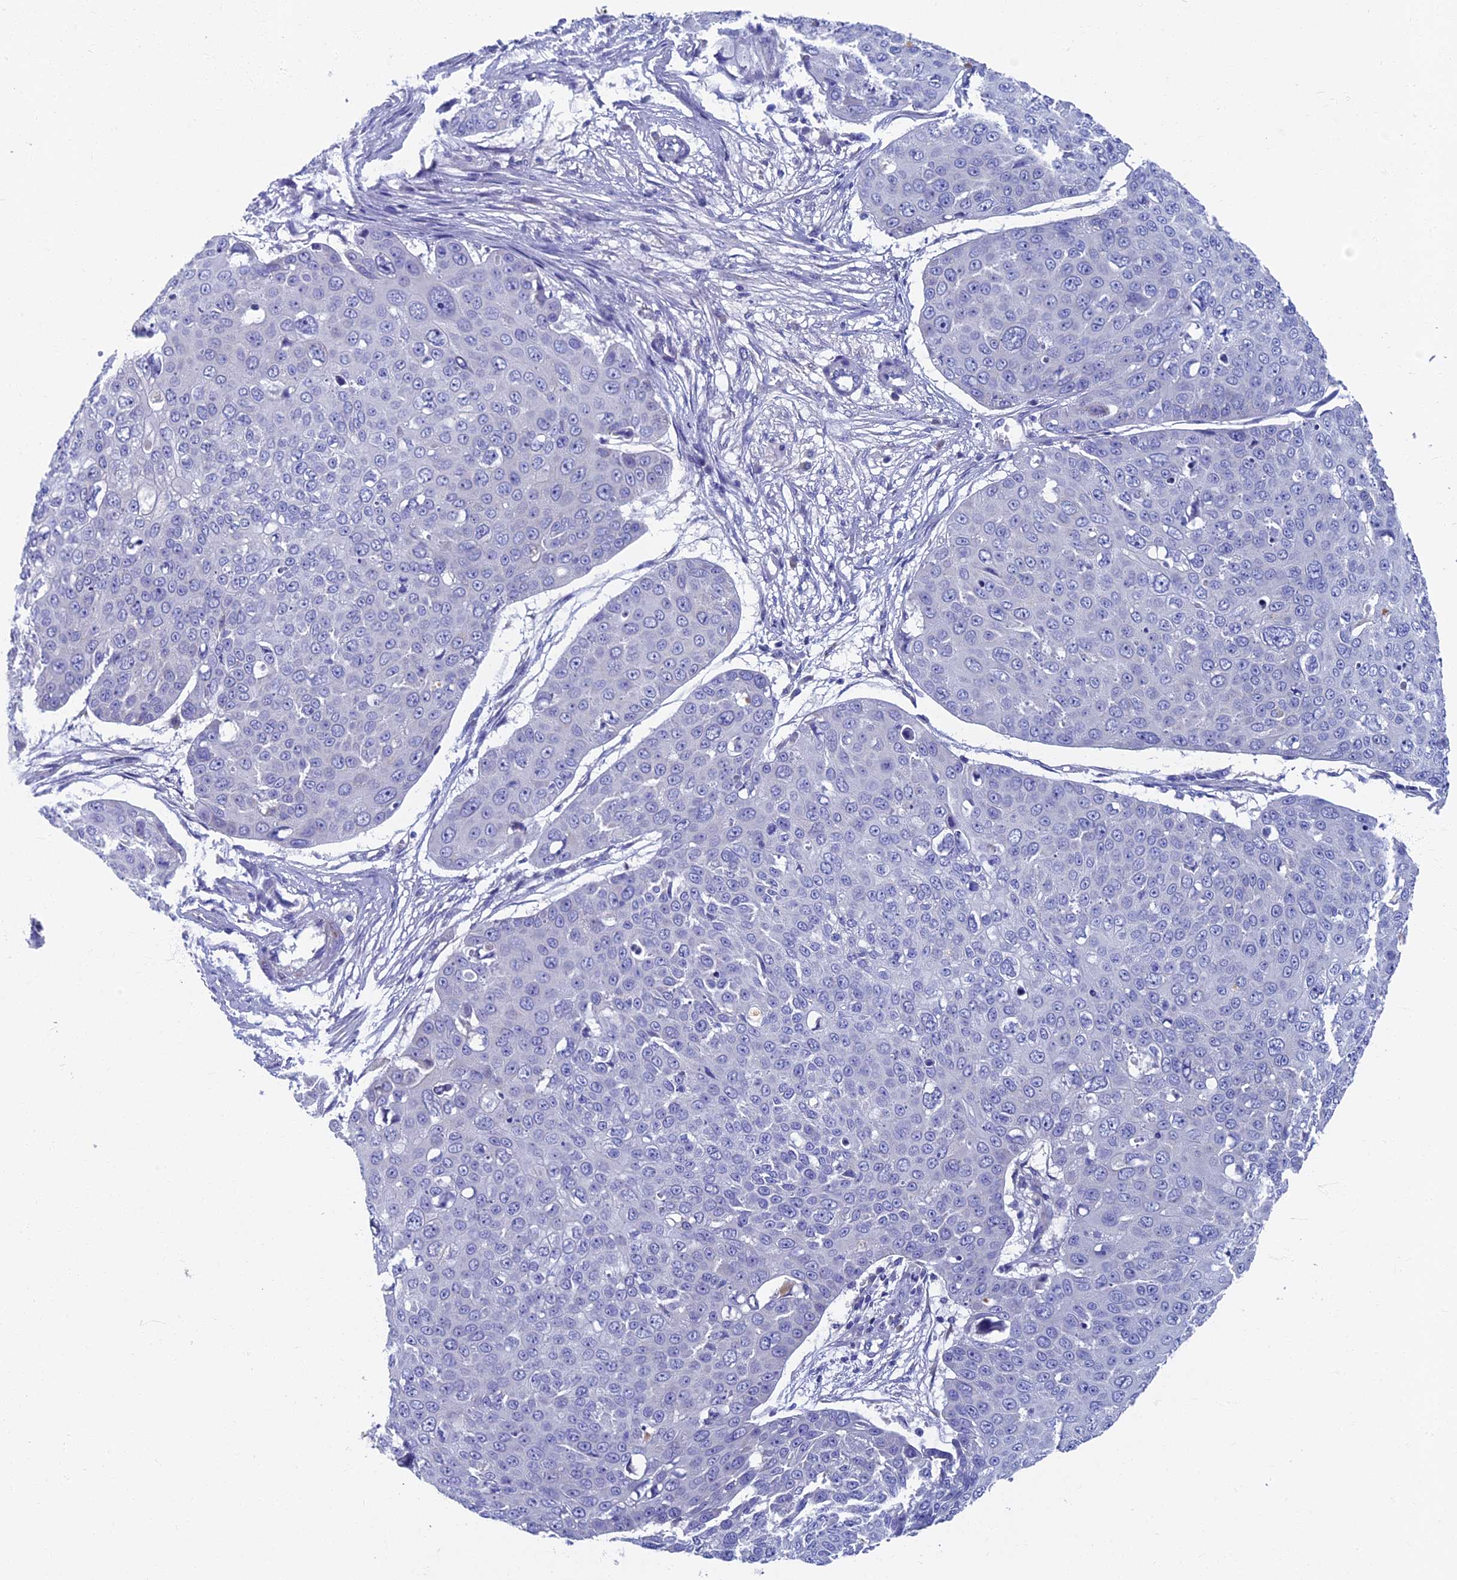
{"staining": {"intensity": "negative", "quantity": "none", "location": "none"}, "tissue": "skin cancer", "cell_type": "Tumor cells", "image_type": "cancer", "snomed": [{"axis": "morphology", "description": "Squamous cell carcinoma, NOS"}, {"axis": "topography", "description": "Skin"}], "caption": "Skin squamous cell carcinoma was stained to show a protein in brown. There is no significant staining in tumor cells.", "gene": "OAT", "patient": {"sex": "male", "age": 71}}